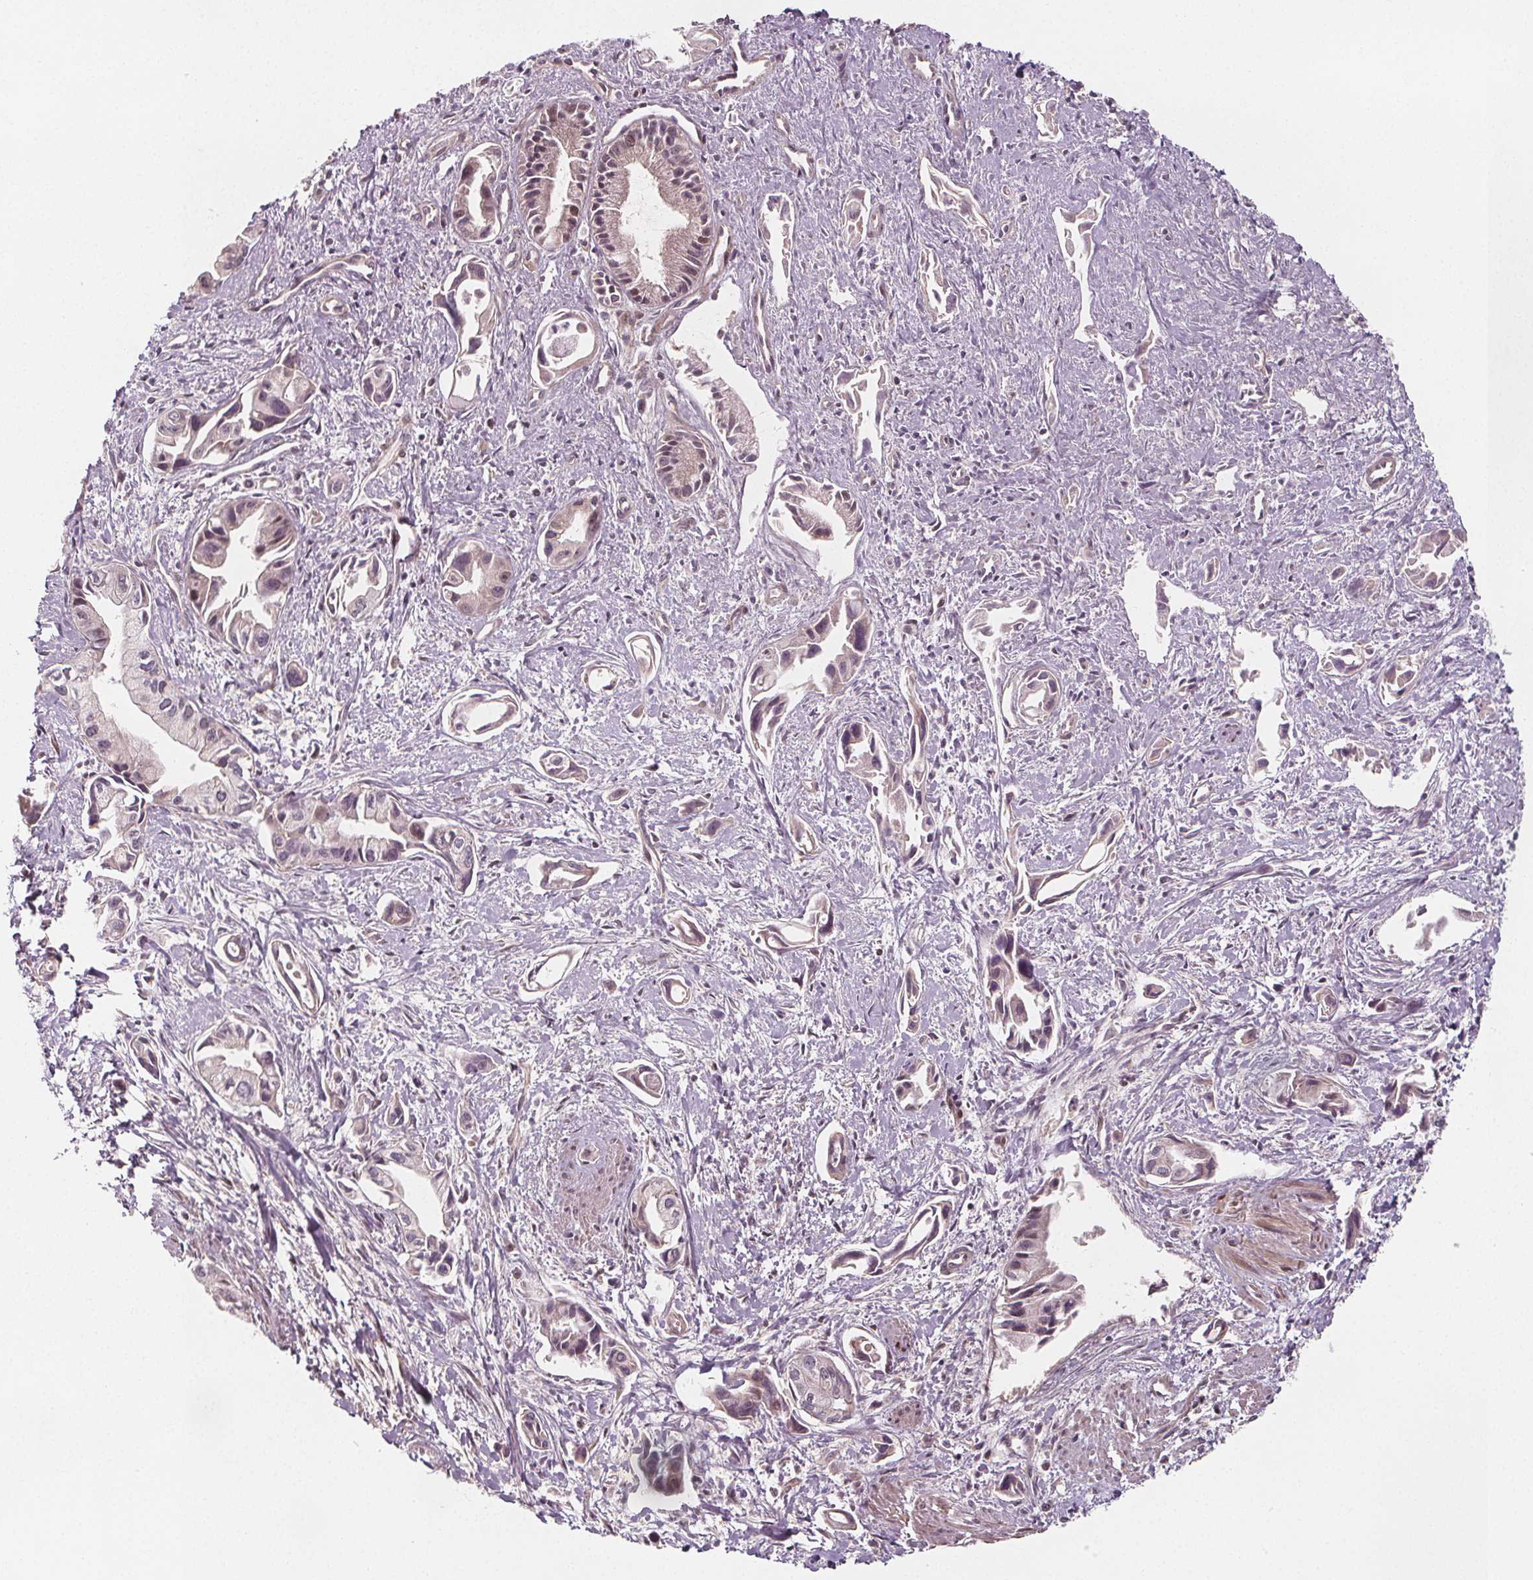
{"staining": {"intensity": "weak", "quantity": "<25%", "location": "nuclear"}, "tissue": "pancreatic cancer", "cell_type": "Tumor cells", "image_type": "cancer", "snomed": [{"axis": "morphology", "description": "Adenocarcinoma, NOS"}, {"axis": "topography", "description": "Pancreas"}], "caption": "This is a photomicrograph of IHC staining of pancreatic cancer, which shows no positivity in tumor cells. (Brightfield microscopy of DAB immunohistochemistry at high magnification).", "gene": "AKT1S1", "patient": {"sex": "female", "age": 61}}